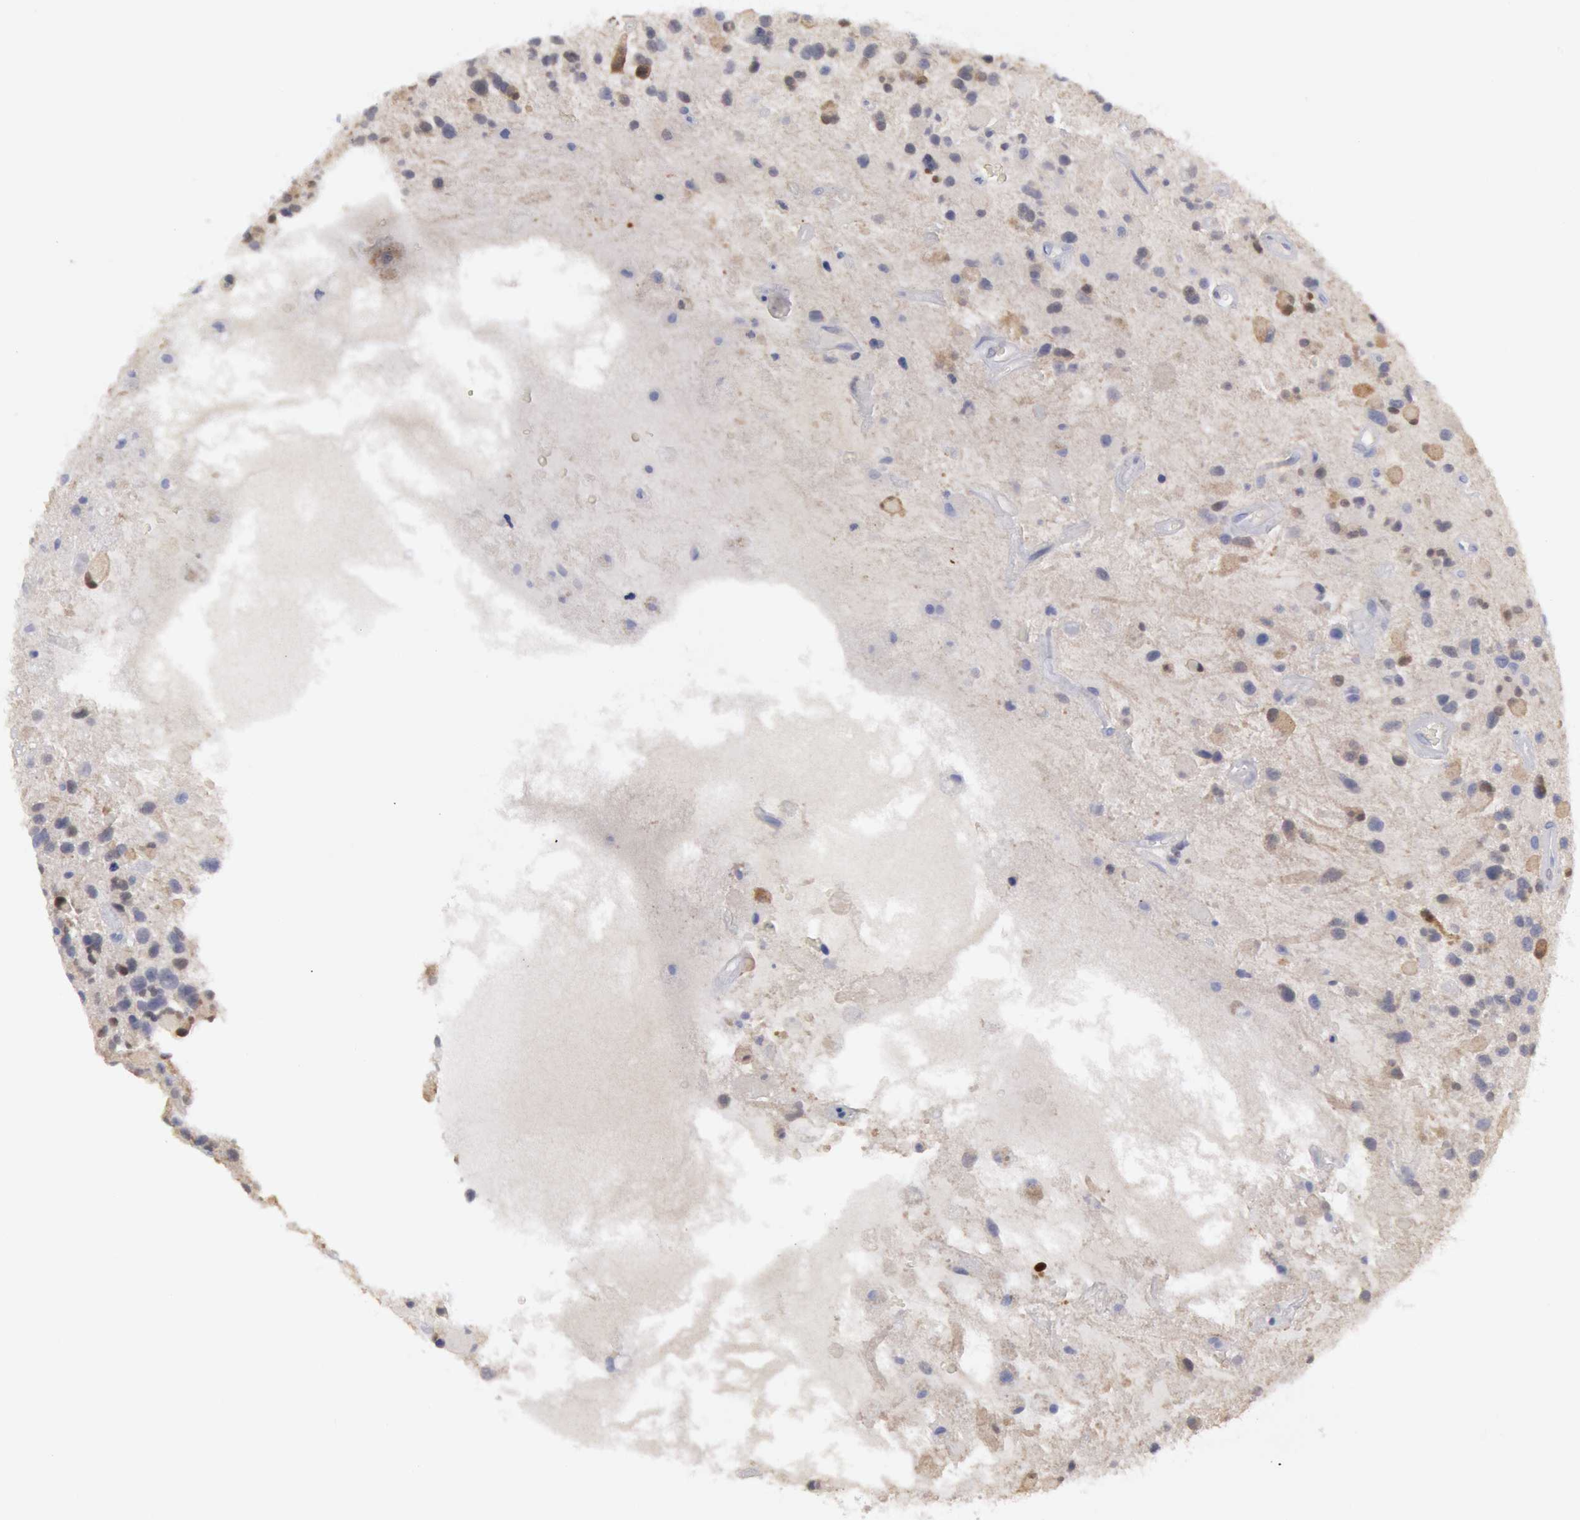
{"staining": {"intensity": "moderate", "quantity": "25%-75%", "location": "cytoplasmic/membranous"}, "tissue": "glioma", "cell_type": "Tumor cells", "image_type": "cancer", "snomed": [{"axis": "morphology", "description": "Glioma, malignant, High grade"}, {"axis": "topography", "description": "Brain"}], "caption": "Protein analysis of glioma tissue displays moderate cytoplasmic/membranous expression in approximately 25%-75% of tumor cells. (IHC, brightfield microscopy, high magnification).", "gene": "FHL1", "patient": {"sex": "female", "age": 37}}